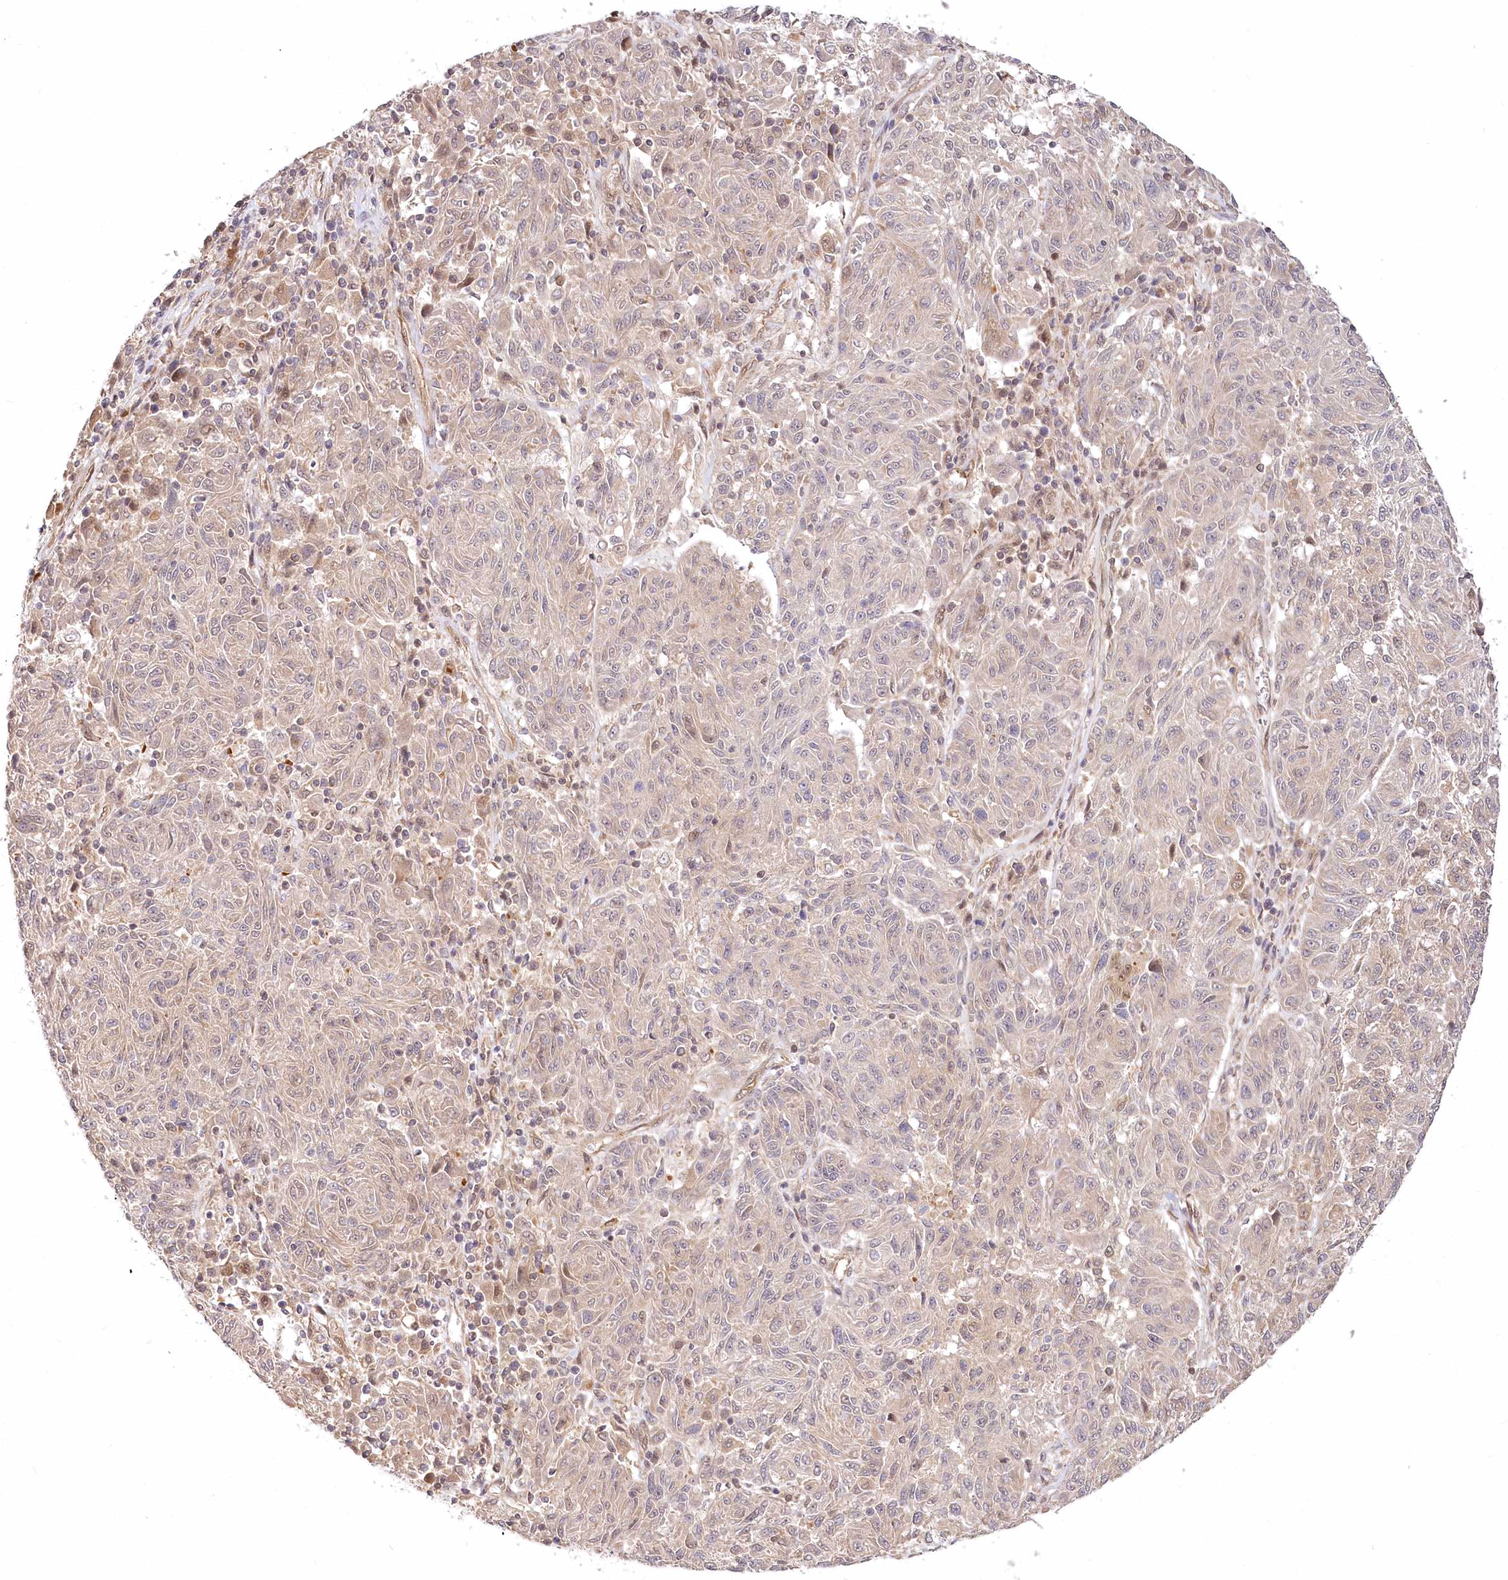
{"staining": {"intensity": "weak", "quantity": "<25%", "location": "cytoplasmic/membranous"}, "tissue": "melanoma", "cell_type": "Tumor cells", "image_type": "cancer", "snomed": [{"axis": "morphology", "description": "Malignant melanoma, NOS"}, {"axis": "topography", "description": "Skin"}], "caption": "The histopathology image shows no staining of tumor cells in malignant melanoma.", "gene": "CEP70", "patient": {"sex": "male", "age": 53}}